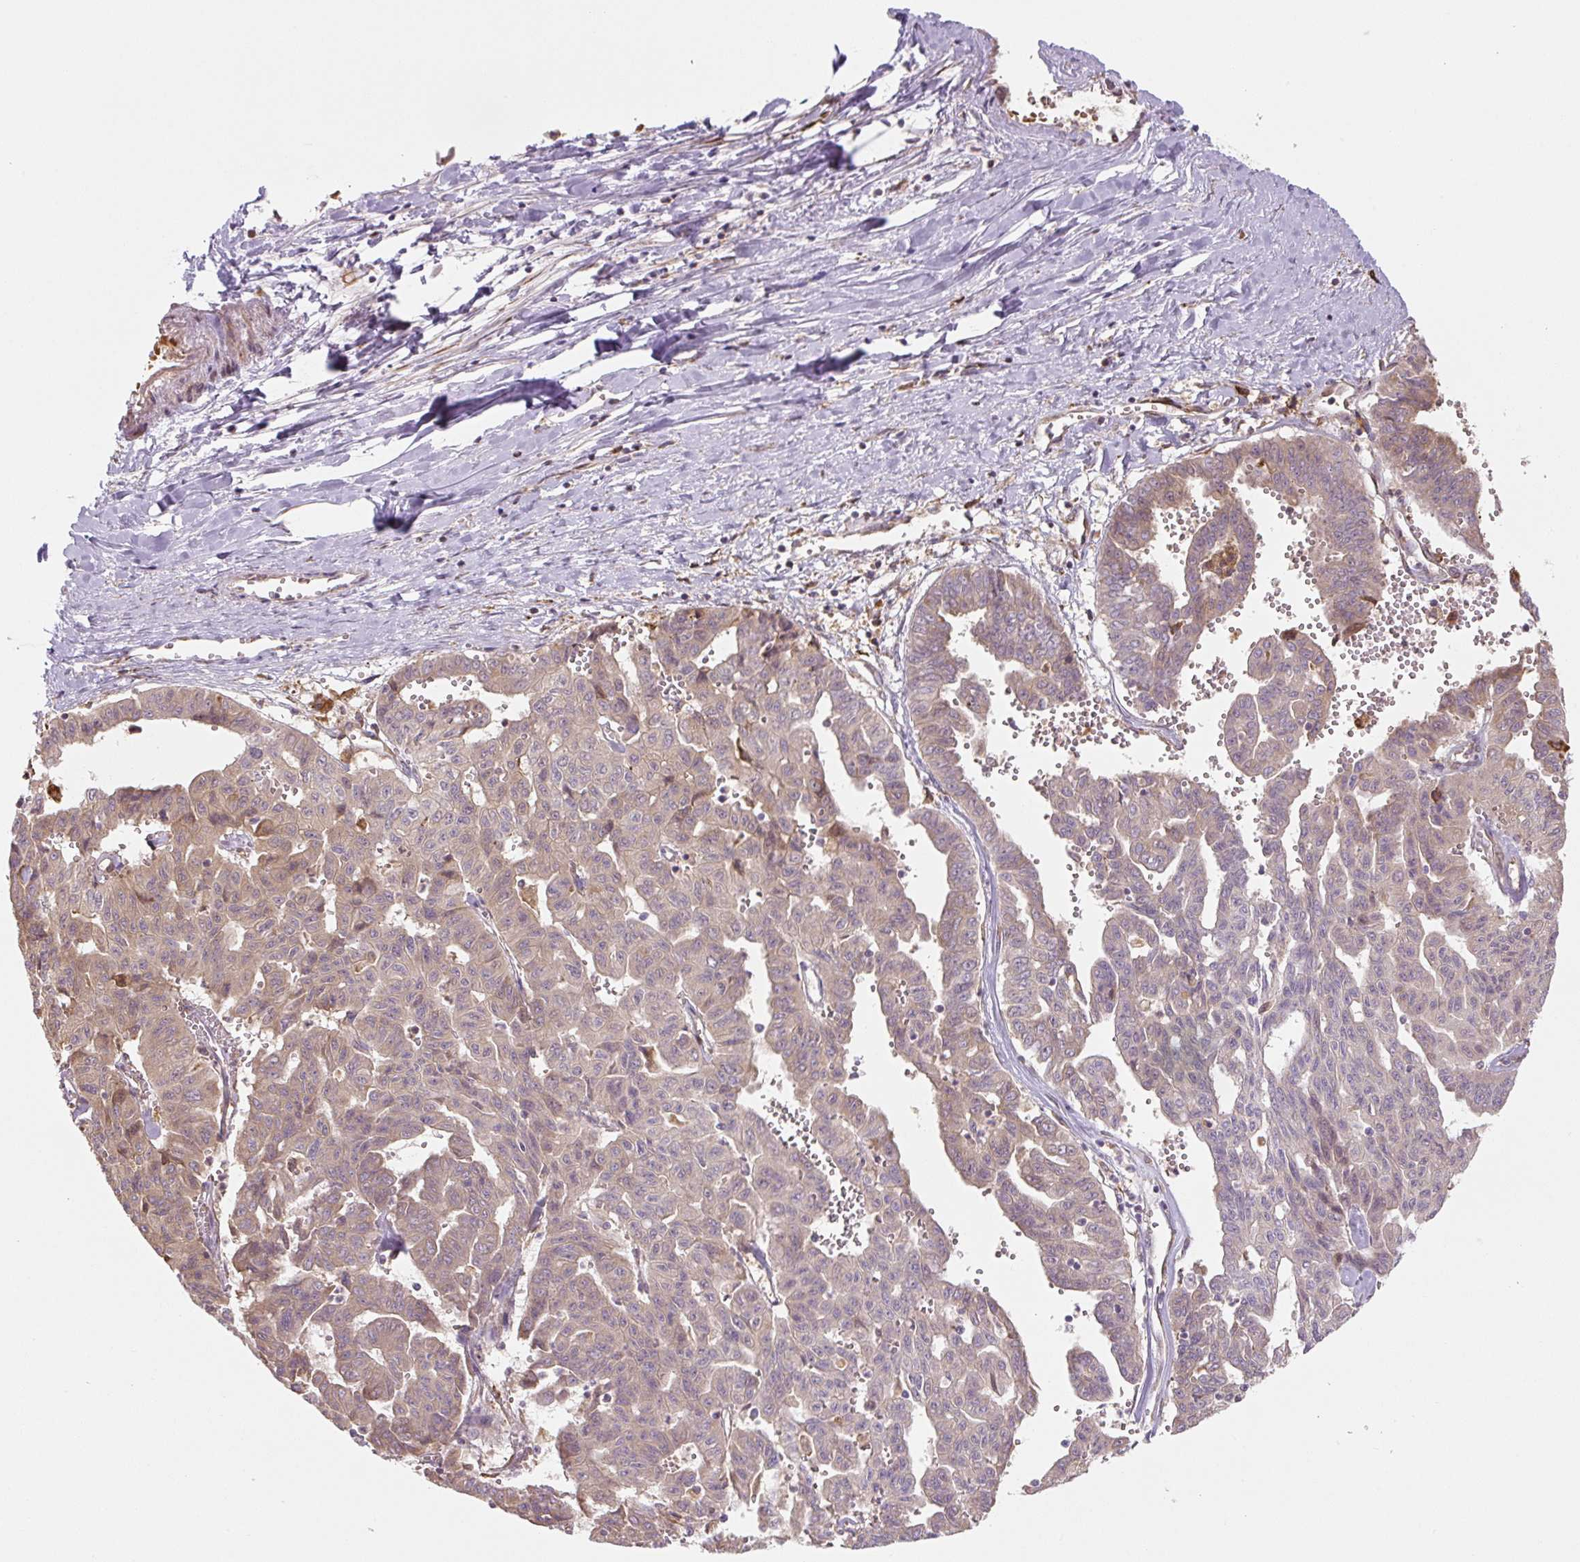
{"staining": {"intensity": "weak", "quantity": "25%-75%", "location": "cytoplasmic/membranous"}, "tissue": "liver cancer", "cell_type": "Tumor cells", "image_type": "cancer", "snomed": [{"axis": "morphology", "description": "Cholangiocarcinoma"}, {"axis": "topography", "description": "Liver"}], "caption": "Liver cancer was stained to show a protein in brown. There is low levels of weak cytoplasmic/membranous staining in approximately 25%-75% of tumor cells.", "gene": "RASA1", "patient": {"sex": "female", "age": 77}}